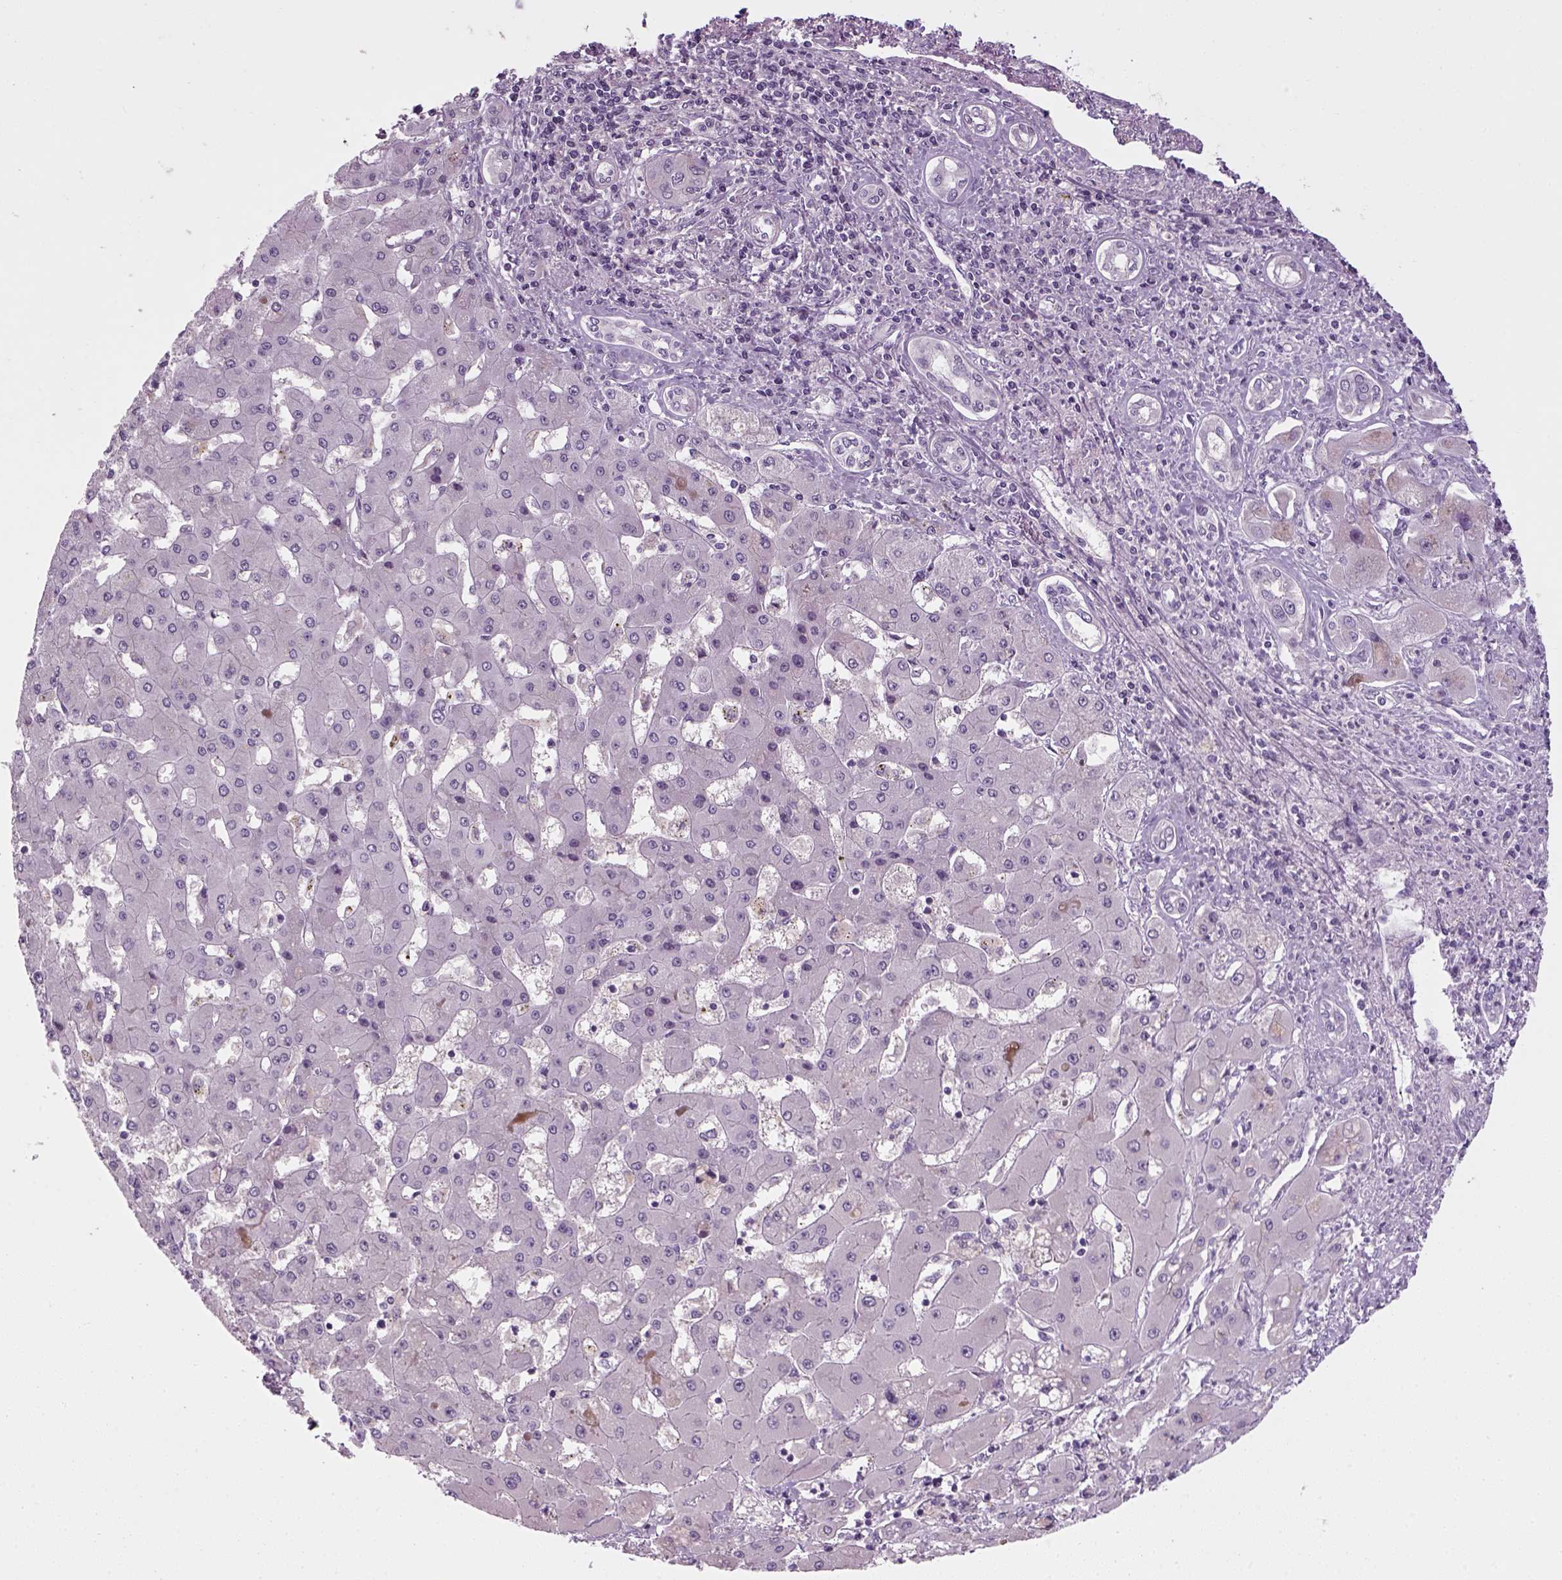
{"staining": {"intensity": "negative", "quantity": "none", "location": "none"}, "tissue": "liver cancer", "cell_type": "Tumor cells", "image_type": "cancer", "snomed": [{"axis": "morphology", "description": "Cholangiocarcinoma"}, {"axis": "topography", "description": "Liver"}], "caption": "DAB (3,3'-diaminobenzidine) immunohistochemical staining of human cholangiocarcinoma (liver) demonstrates no significant staining in tumor cells. The staining is performed using DAB (3,3'-diaminobenzidine) brown chromogen with nuclei counter-stained in using hematoxylin.", "gene": "ELOVL3", "patient": {"sex": "male", "age": 67}}